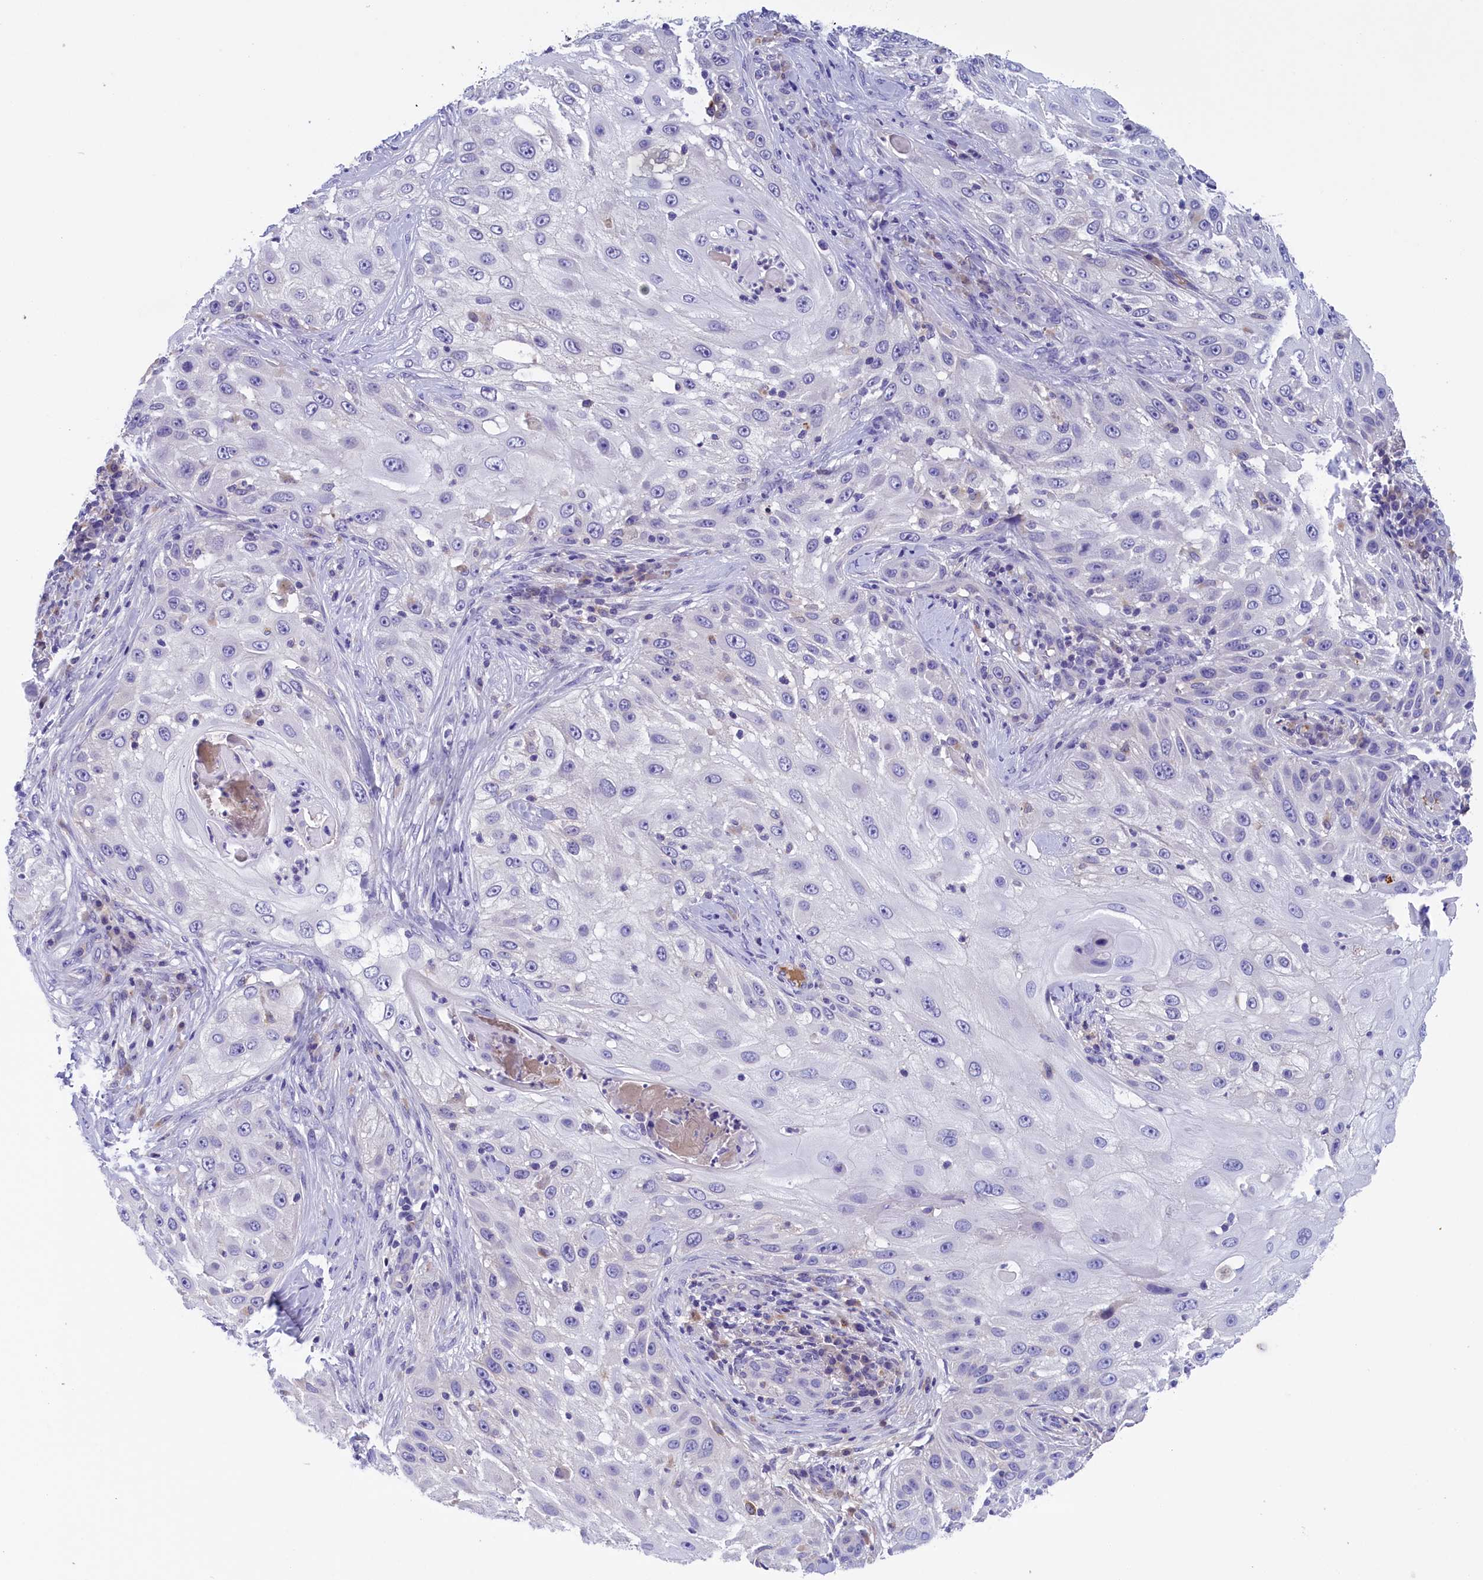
{"staining": {"intensity": "negative", "quantity": "none", "location": "none"}, "tissue": "skin cancer", "cell_type": "Tumor cells", "image_type": "cancer", "snomed": [{"axis": "morphology", "description": "Squamous cell carcinoma, NOS"}, {"axis": "topography", "description": "Skin"}], "caption": "Skin cancer was stained to show a protein in brown. There is no significant expression in tumor cells.", "gene": "STYX", "patient": {"sex": "female", "age": 44}}